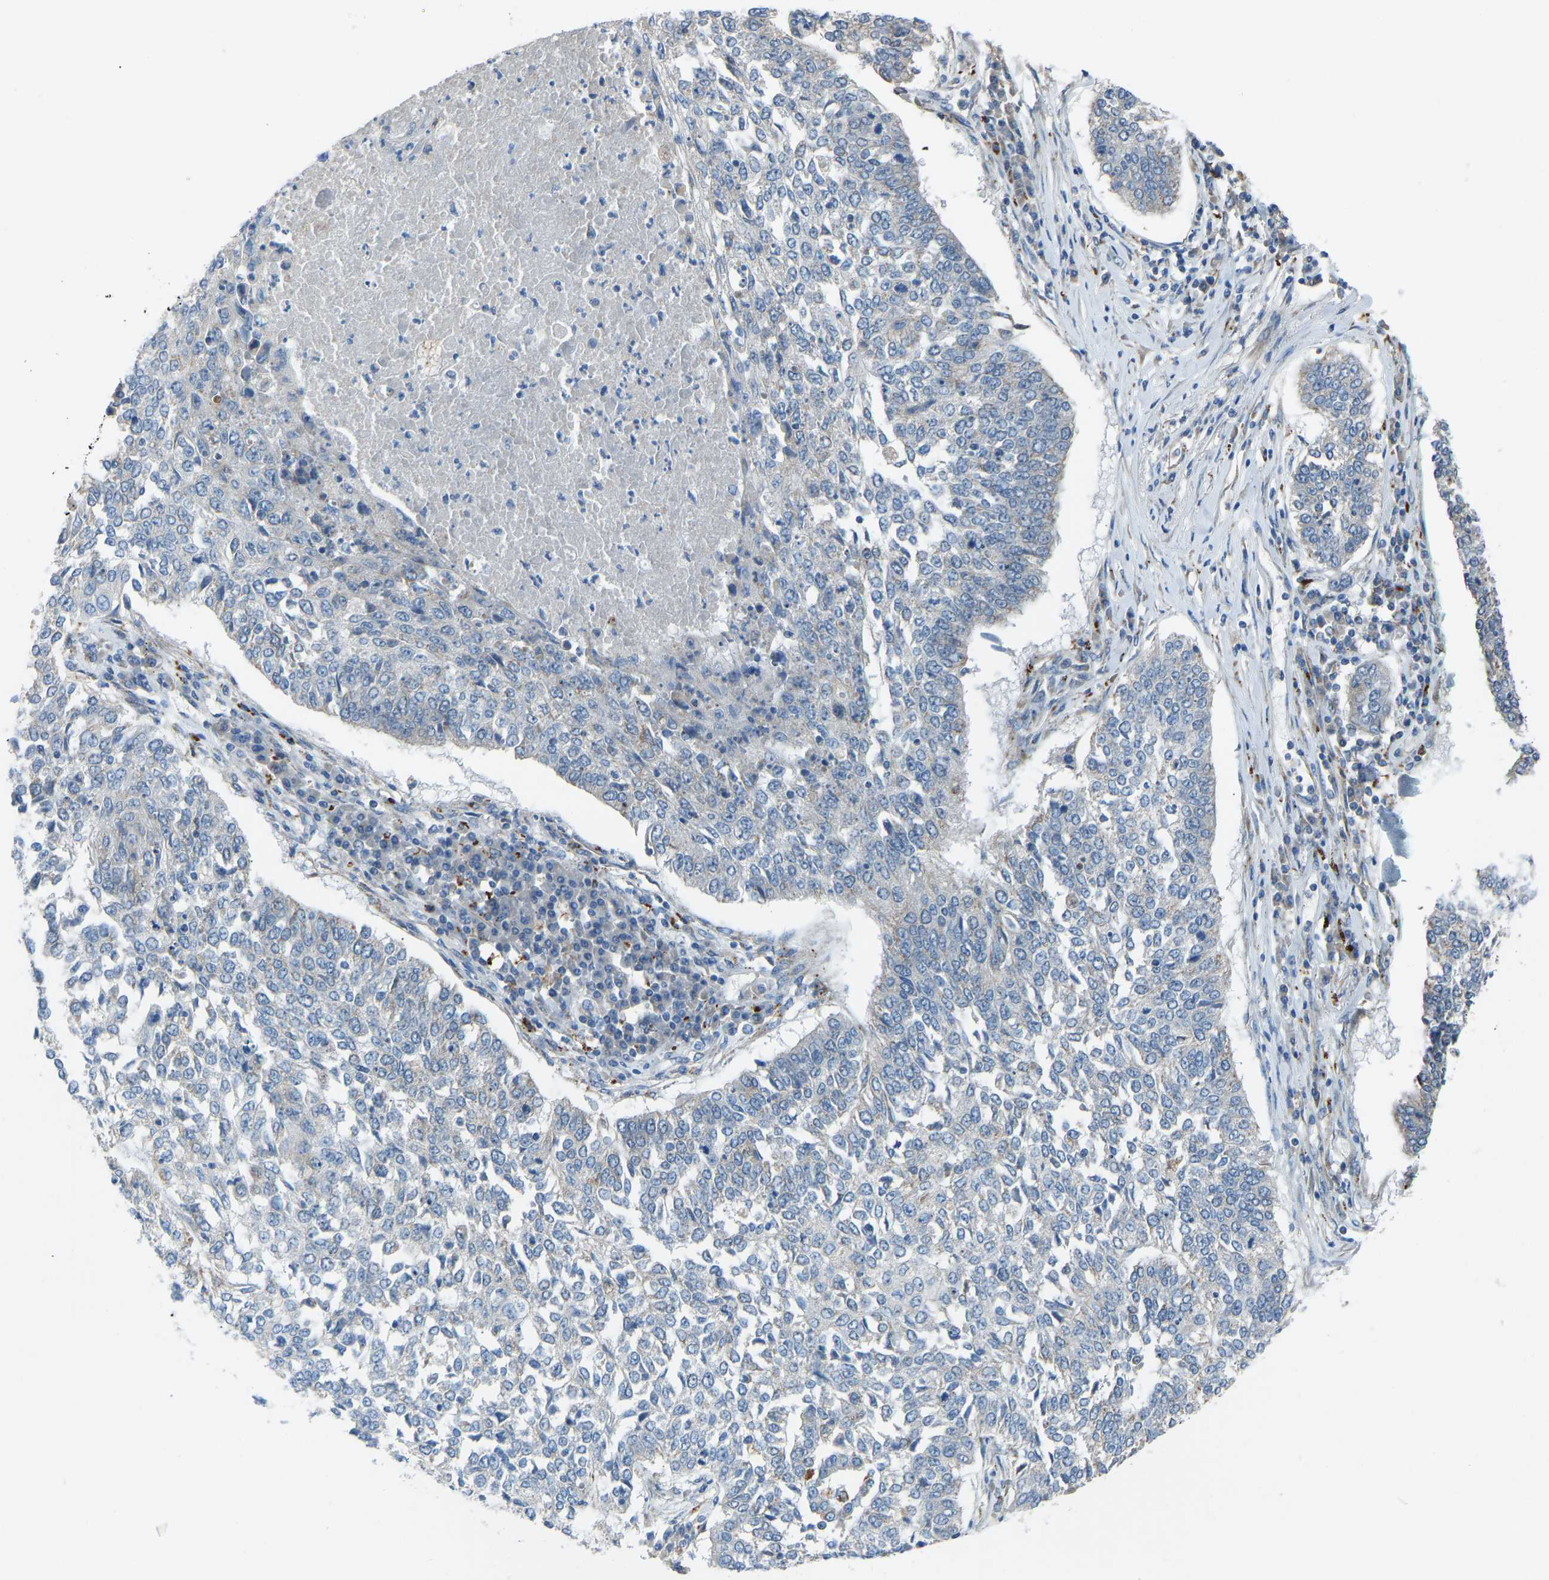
{"staining": {"intensity": "negative", "quantity": "none", "location": "none"}, "tissue": "lung cancer", "cell_type": "Tumor cells", "image_type": "cancer", "snomed": [{"axis": "morphology", "description": "Normal tissue, NOS"}, {"axis": "morphology", "description": "Squamous cell carcinoma, NOS"}, {"axis": "topography", "description": "Cartilage tissue"}, {"axis": "topography", "description": "Bronchus"}, {"axis": "topography", "description": "Lung"}], "caption": "An immunohistochemistry micrograph of squamous cell carcinoma (lung) is shown. There is no staining in tumor cells of squamous cell carcinoma (lung).", "gene": "SMIM20", "patient": {"sex": "female", "age": 49}}